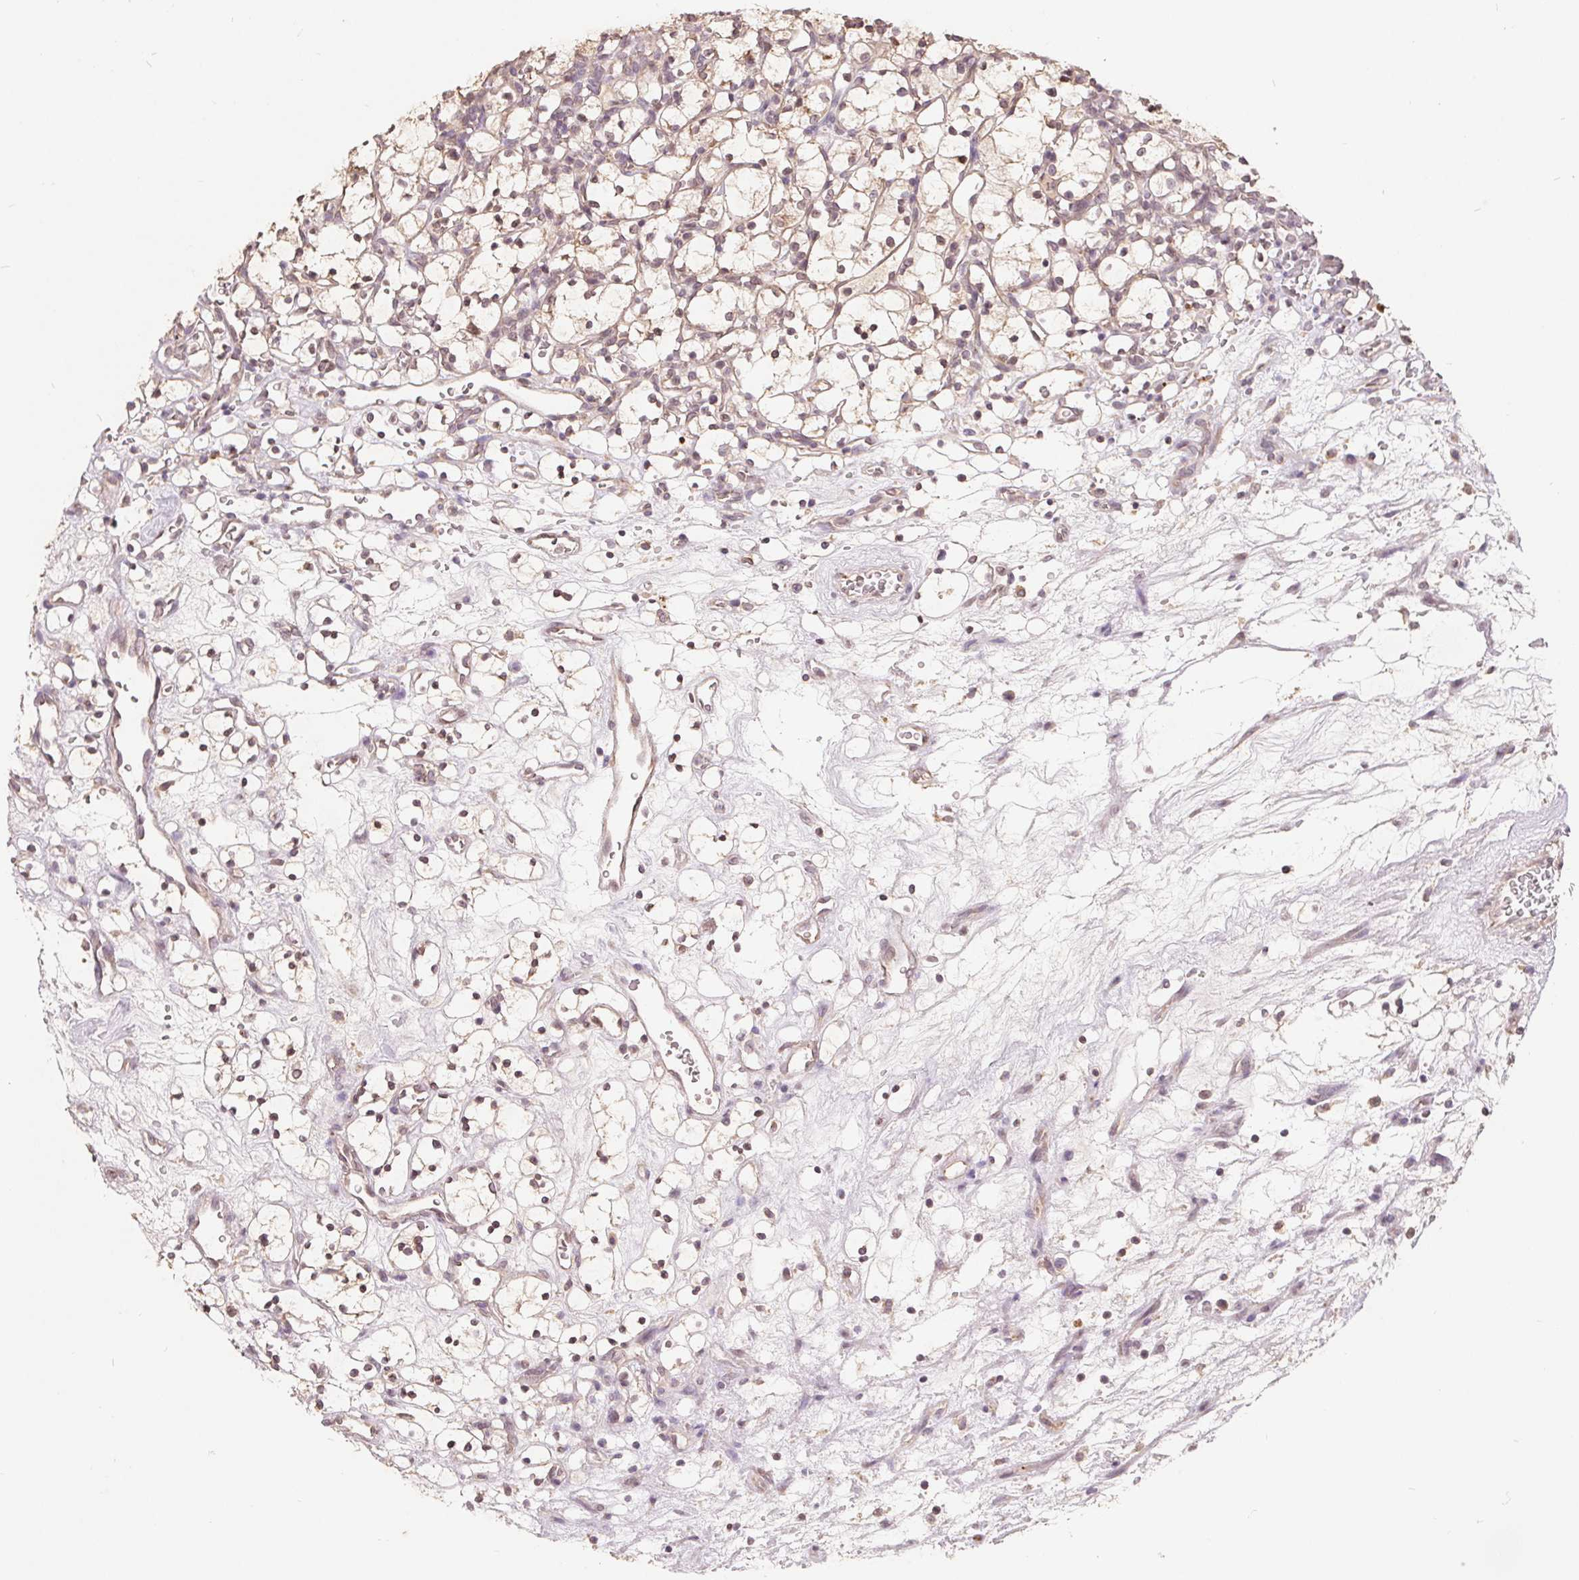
{"staining": {"intensity": "weak", "quantity": "25%-75%", "location": "cytoplasmic/membranous"}, "tissue": "renal cancer", "cell_type": "Tumor cells", "image_type": "cancer", "snomed": [{"axis": "morphology", "description": "Adenocarcinoma, NOS"}, {"axis": "topography", "description": "Kidney"}], "caption": "Weak cytoplasmic/membranous protein expression is present in about 25%-75% of tumor cells in adenocarcinoma (renal). The protein is stained brown, and the nuclei are stained in blue (DAB IHC with brightfield microscopy, high magnification).", "gene": "CDIPT", "patient": {"sex": "female", "age": 69}}